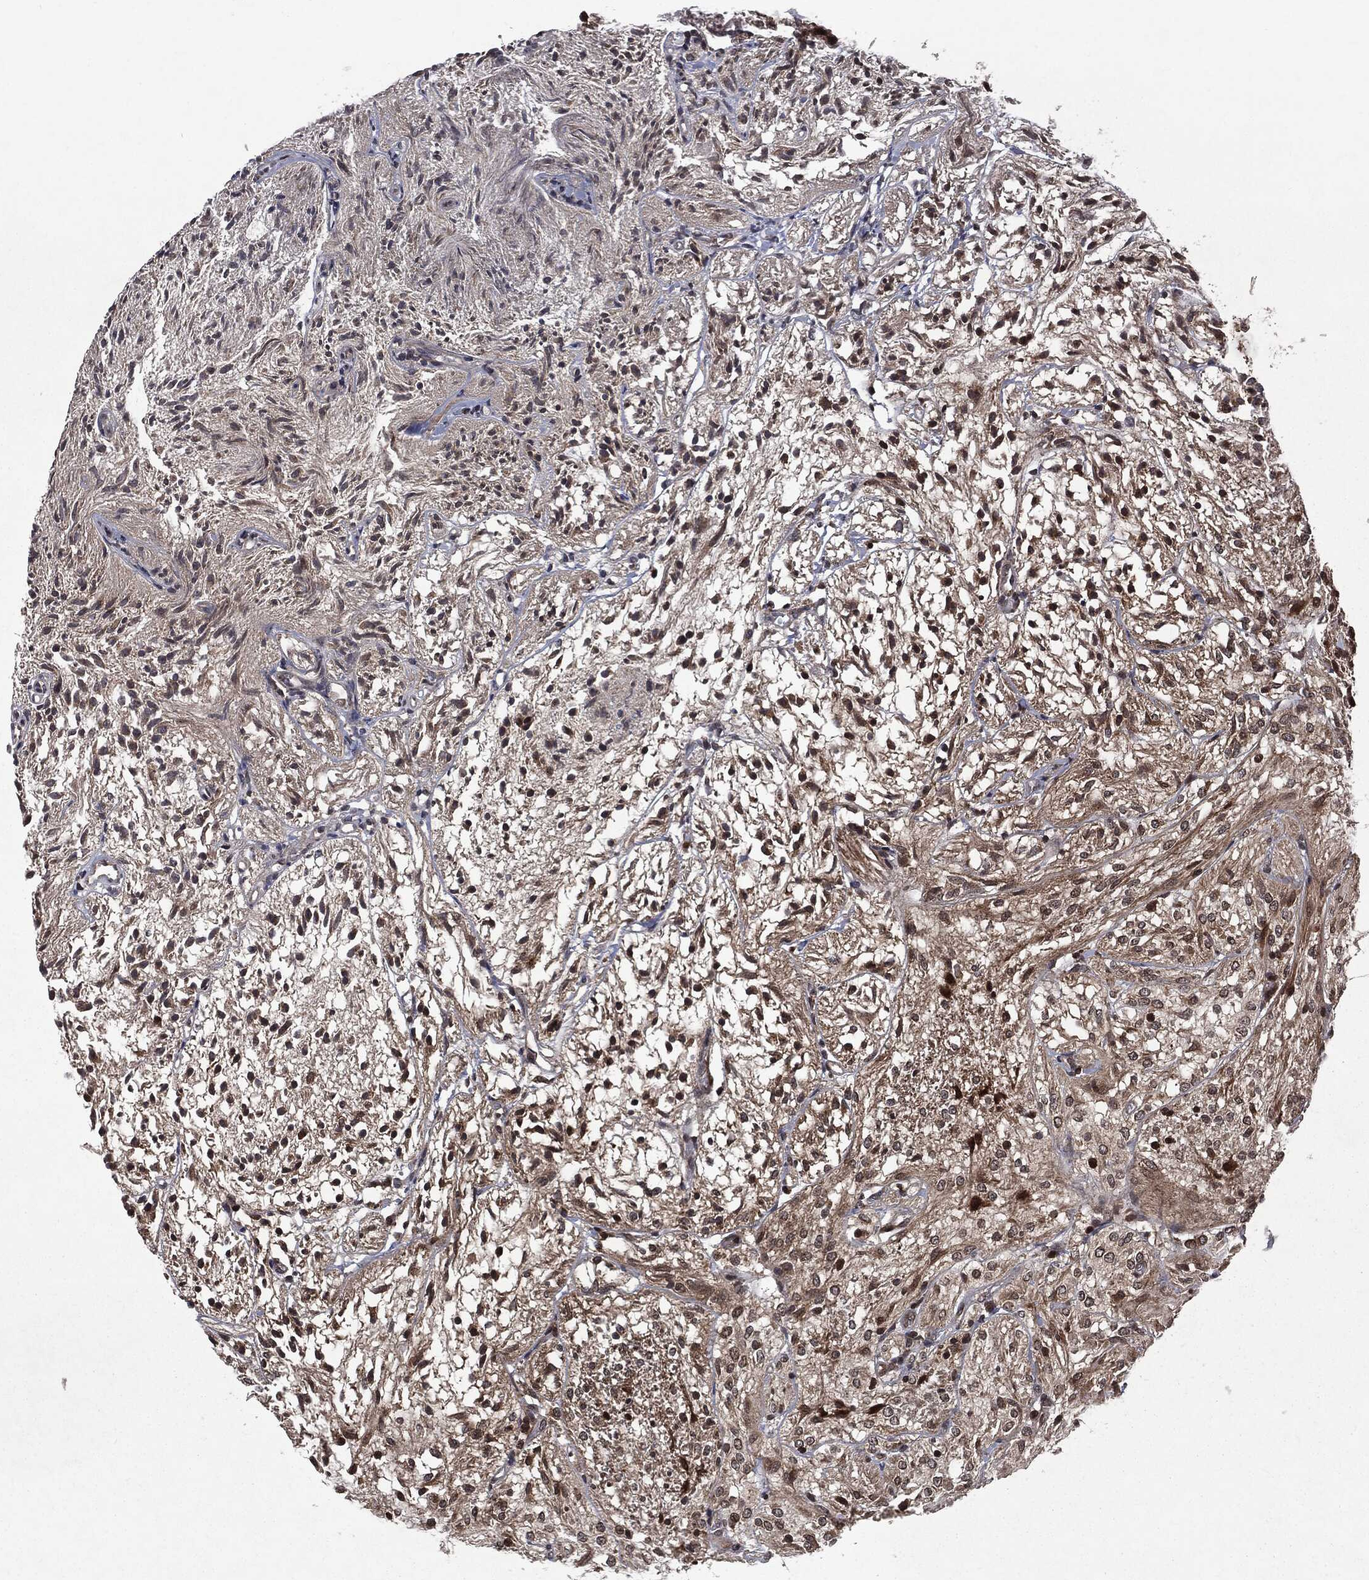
{"staining": {"intensity": "strong", "quantity": "25%-75%", "location": "nuclear"}, "tissue": "glioma", "cell_type": "Tumor cells", "image_type": "cancer", "snomed": [{"axis": "morphology", "description": "Glioma, malignant, Low grade"}, {"axis": "topography", "description": "Brain"}], "caption": "Protein analysis of glioma tissue exhibits strong nuclear positivity in about 25%-75% of tumor cells. (DAB IHC, brown staining for protein, blue staining for nuclei).", "gene": "STAU2", "patient": {"sex": "male", "age": 3}}